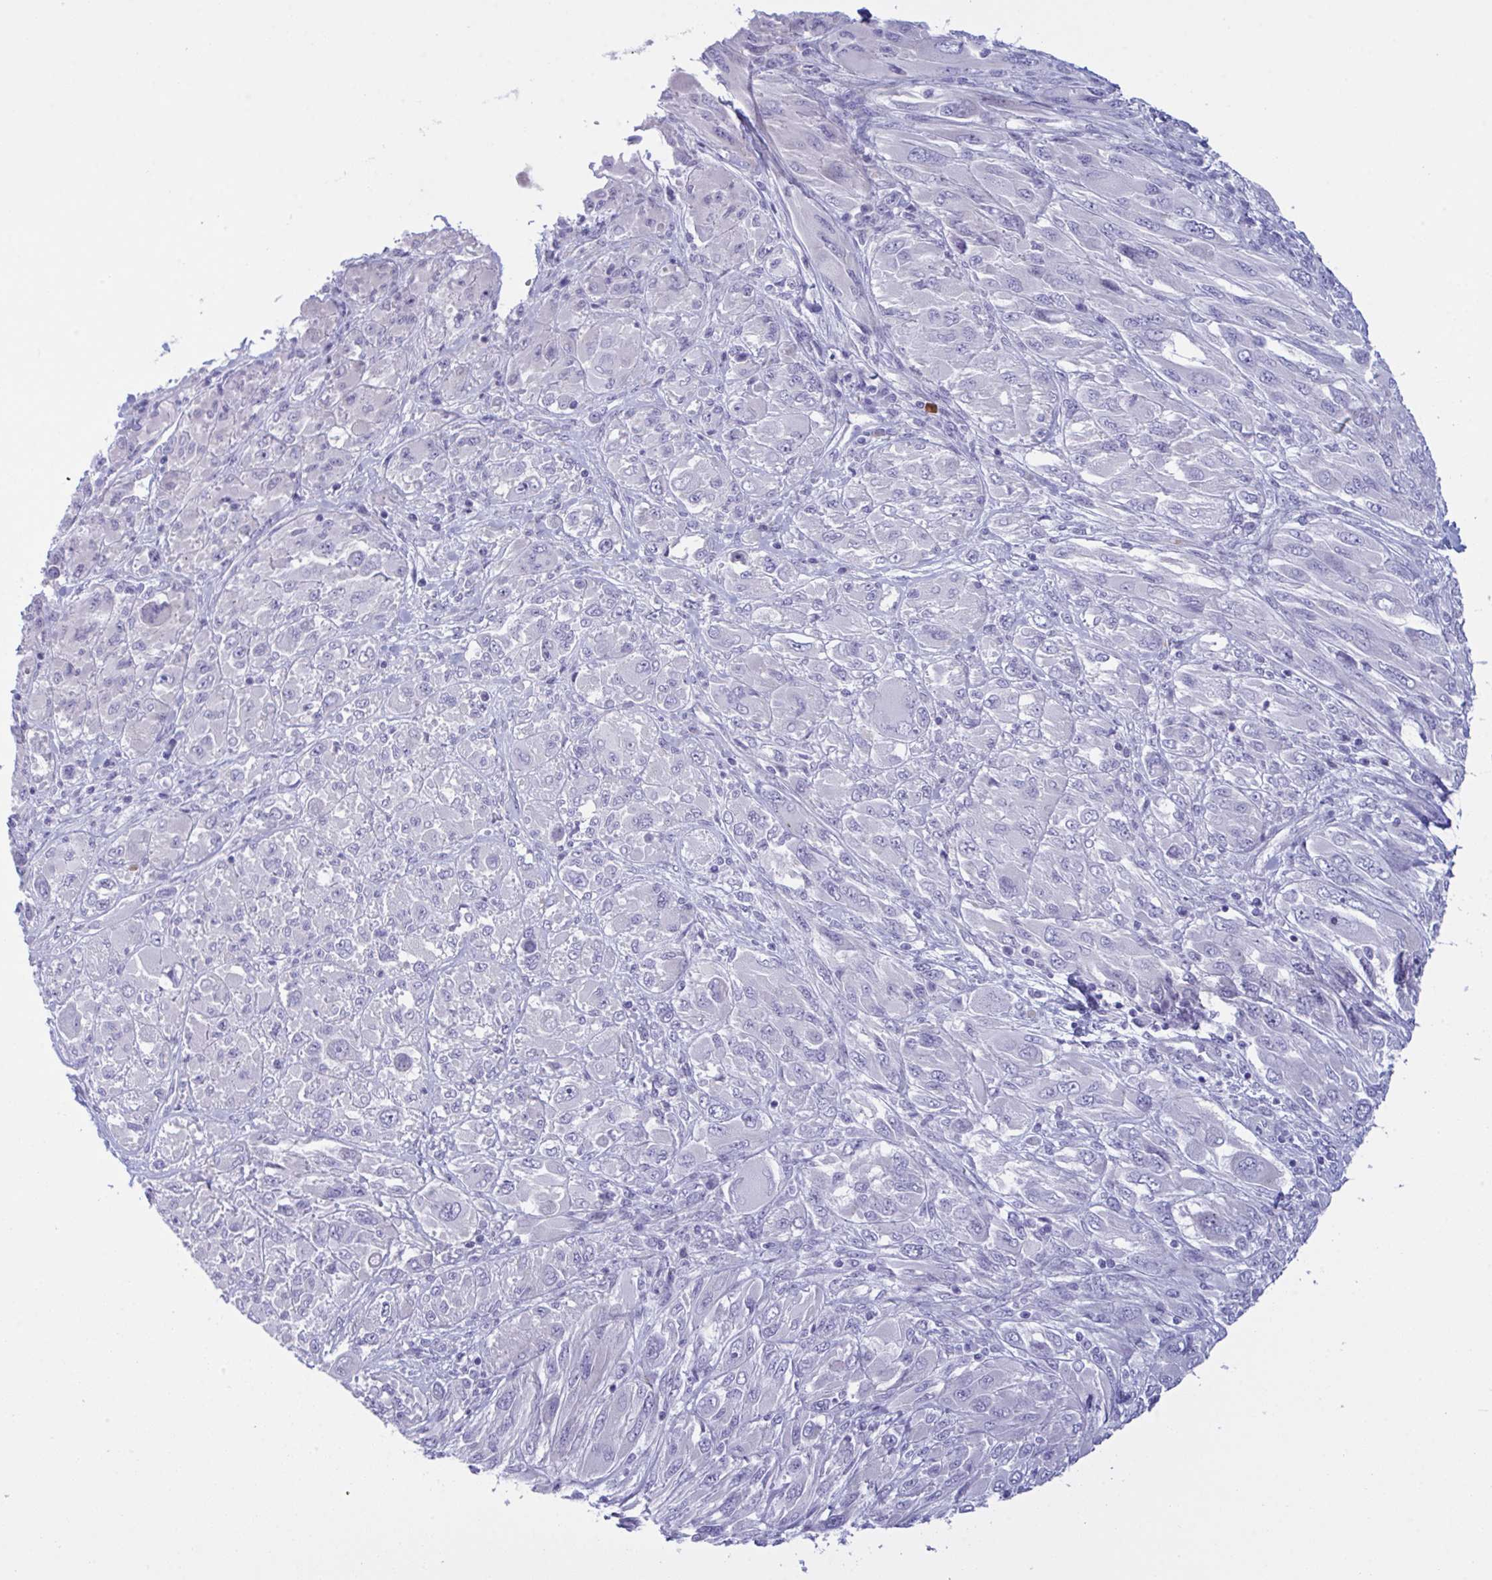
{"staining": {"intensity": "negative", "quantity": "none", "location": "none"}, "tissue": "melanoma", "cell_type": "Tumor cells", "image_type": "cancer", "snomed": [{"axis": "morphology", "description": "Malignant melanoma, NOS"}, {"axis": "topography", "description": "Skin"}], "caption": "The image shows no significant expression in tumor cells of melanoma.", "gene": "ZNF684", "patient": {"sex": "female", "age": 91}}